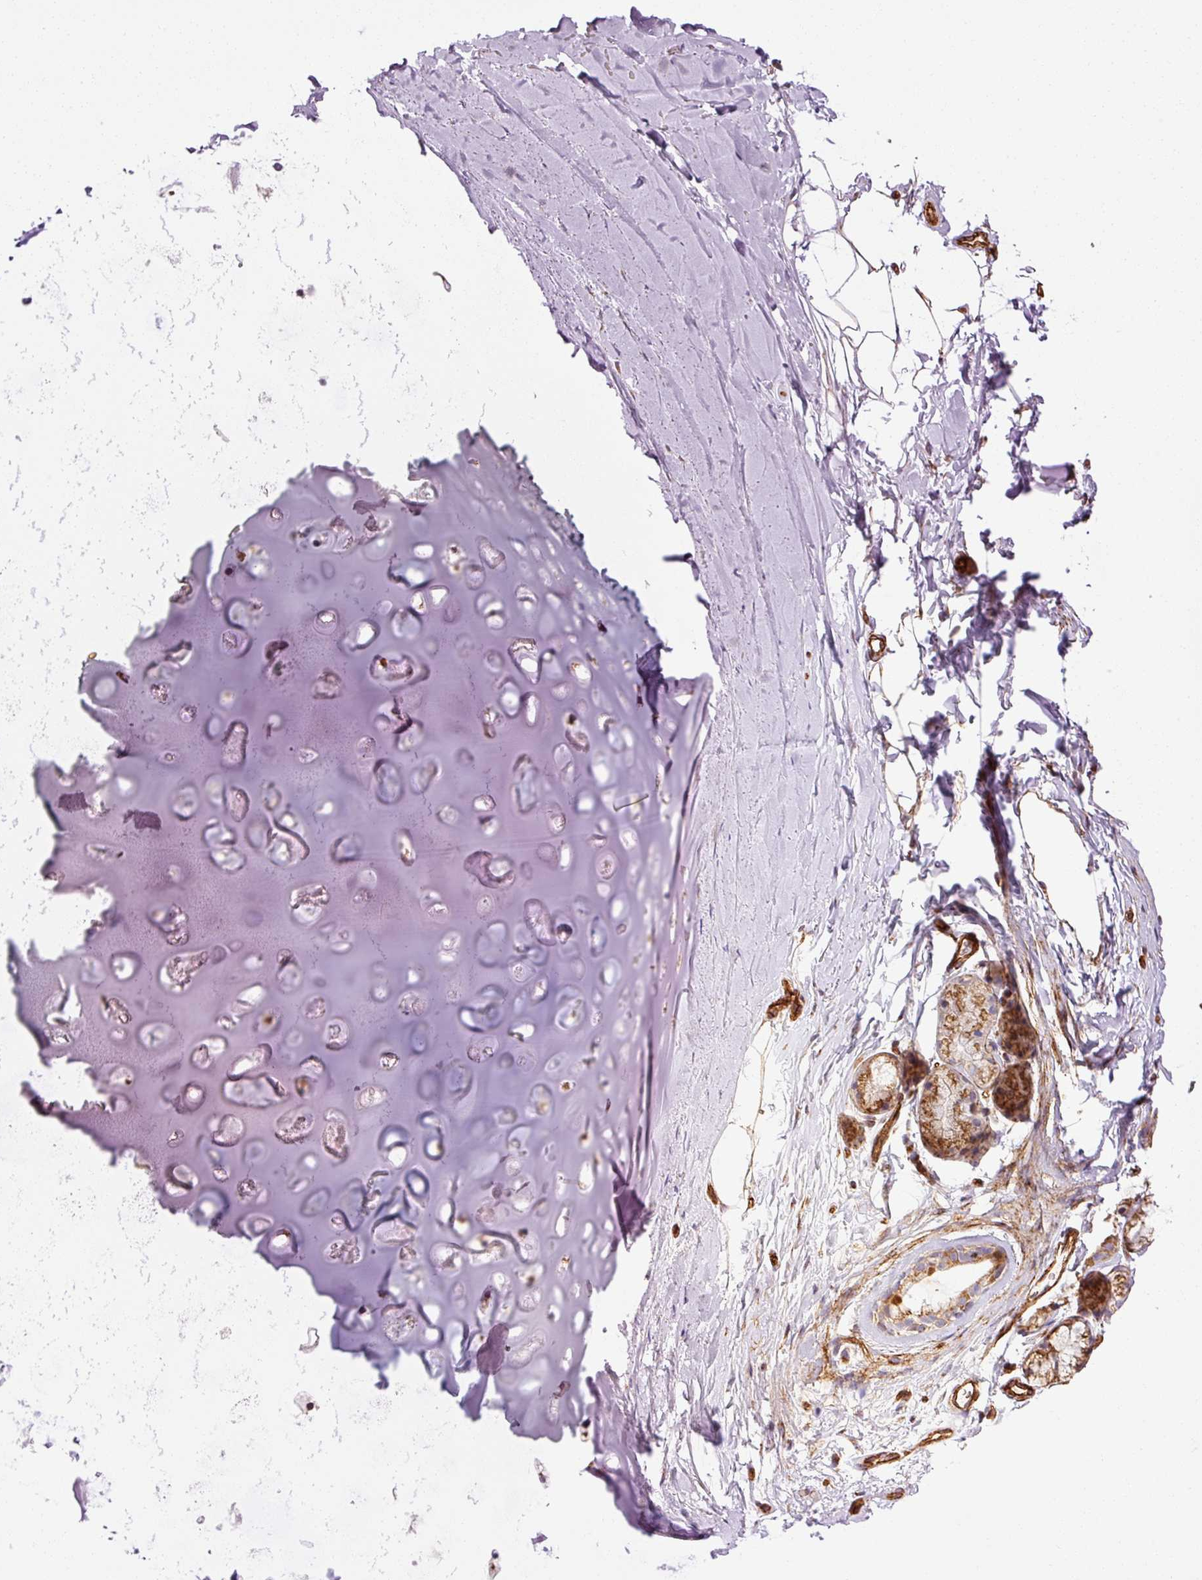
{"staining": {"intensity": "moderate", "quantity": "<25%", "location": "cytoplasmic/membranous"}, "tissue": "adipose tissue", "cell_type": "Adipocytes", "image_type": "normal", "snomed": [{"axis": "morphology", "description": "Normal tissue, NOS"}, {"axis": "morphology", "description": "Squamous cell carcinoma, NOS"}, {"axis": "topography", "description": "Bronchus"}, {"axis": "topography", "description": "Lung"}], "caption": "Benign adipose tissue displays moderate cytoplasmic/membranous positivity in approximately <25% of adipocytes, visualized by immunohistochemistry. The staining is performed using DAB (3,3'-diaminobenzidine) brown chromogen to label protein expression. The nuclei are counter-stained blue using hematoxylin.", "gene": "LIMK2", "patient": {"sex": "female", "age": 70}}